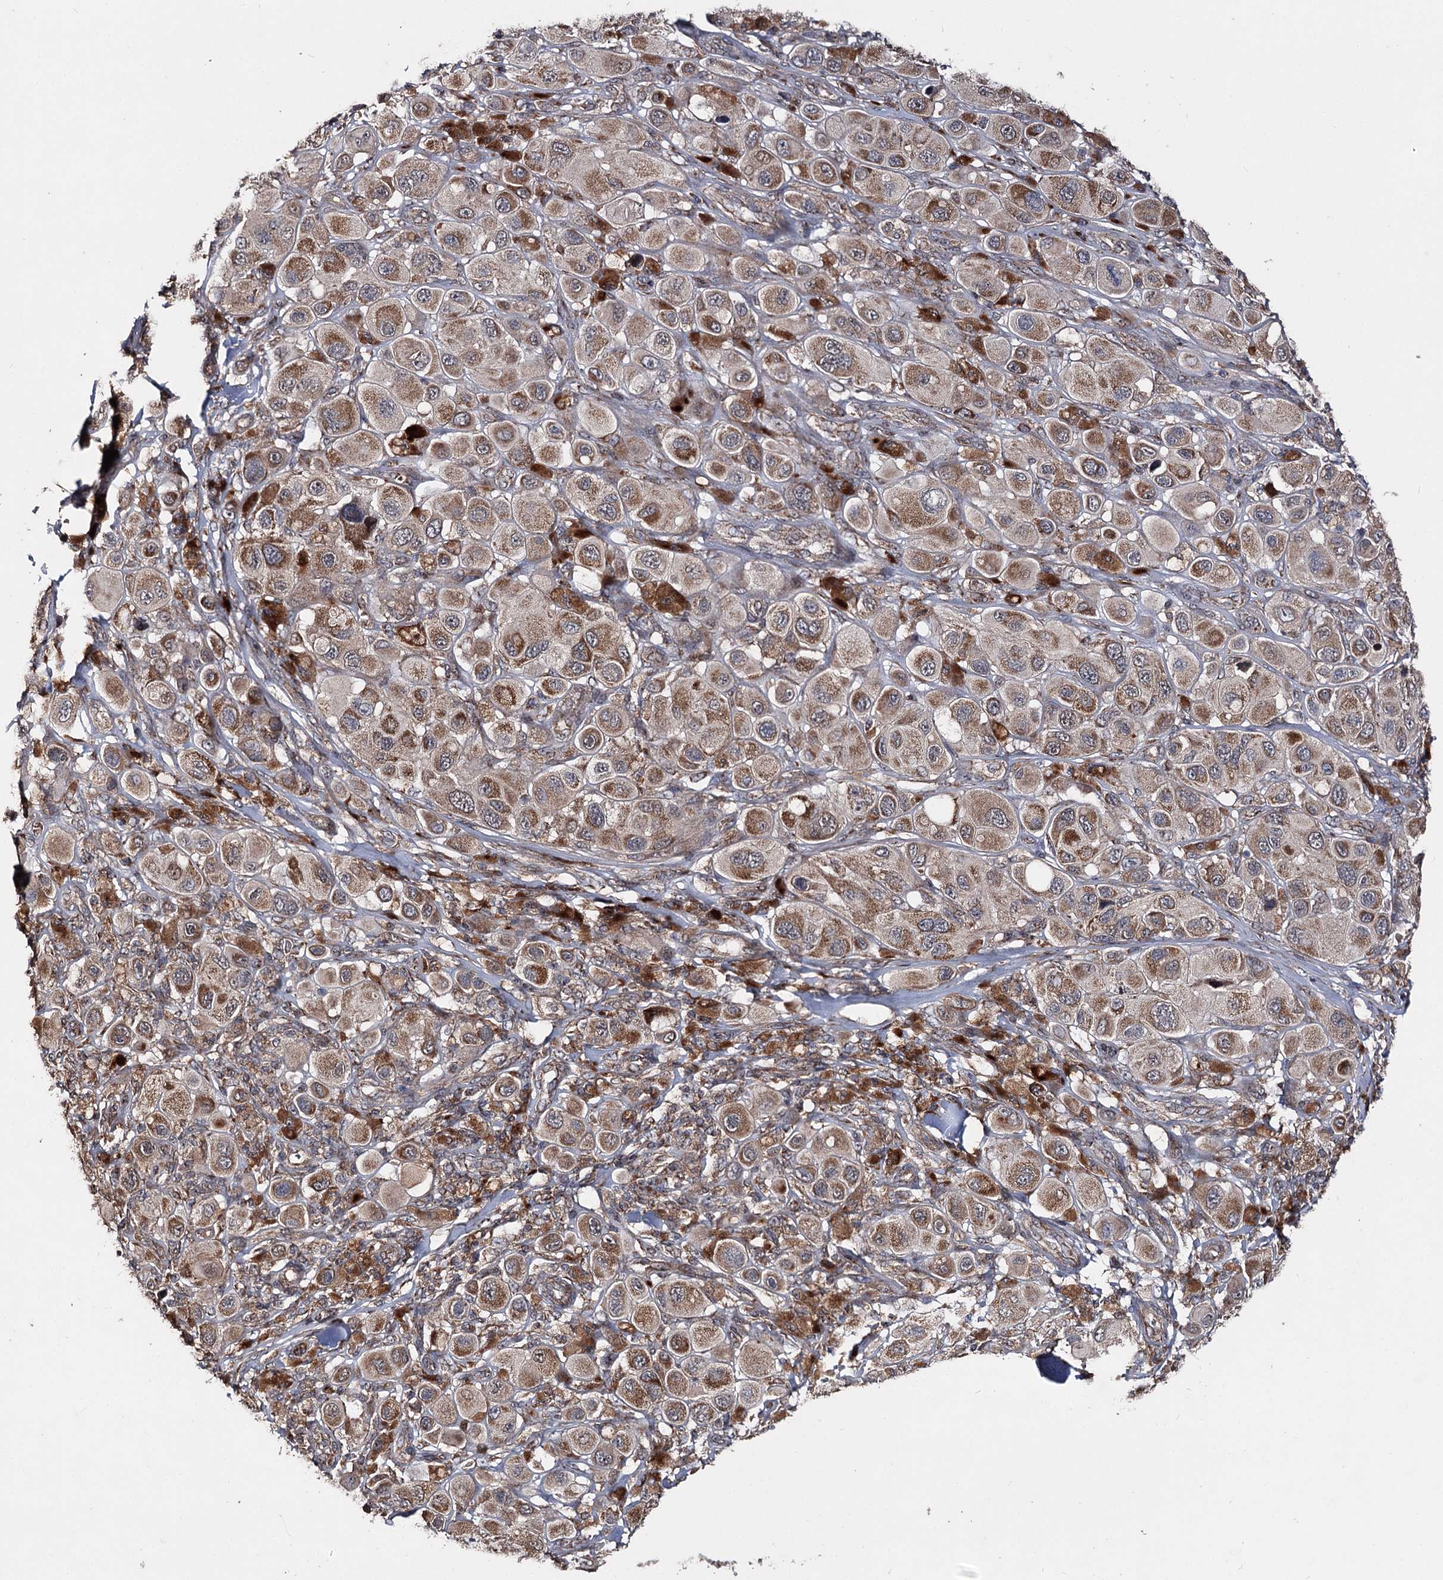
{"staining": {"intensity": "moderate", "quantity": ">75%", "location": "cytoplasmic/membranous"}, "tissue": "melanoma", "cell_type": "Tumor cells", "image_type": "cancer", "snomed": [{"axis": "morphology", "description": "Malignant melanoma, Metastatic site"}, {"axis": "topography", "description": "Skin"}], "caption": "Malignant melanoma (metastatic site) stained with a protein marker exhibits moderate staining in tumor cells.", "gene": "MINDY3", "patient": {"sex": "male", "age": 41}}